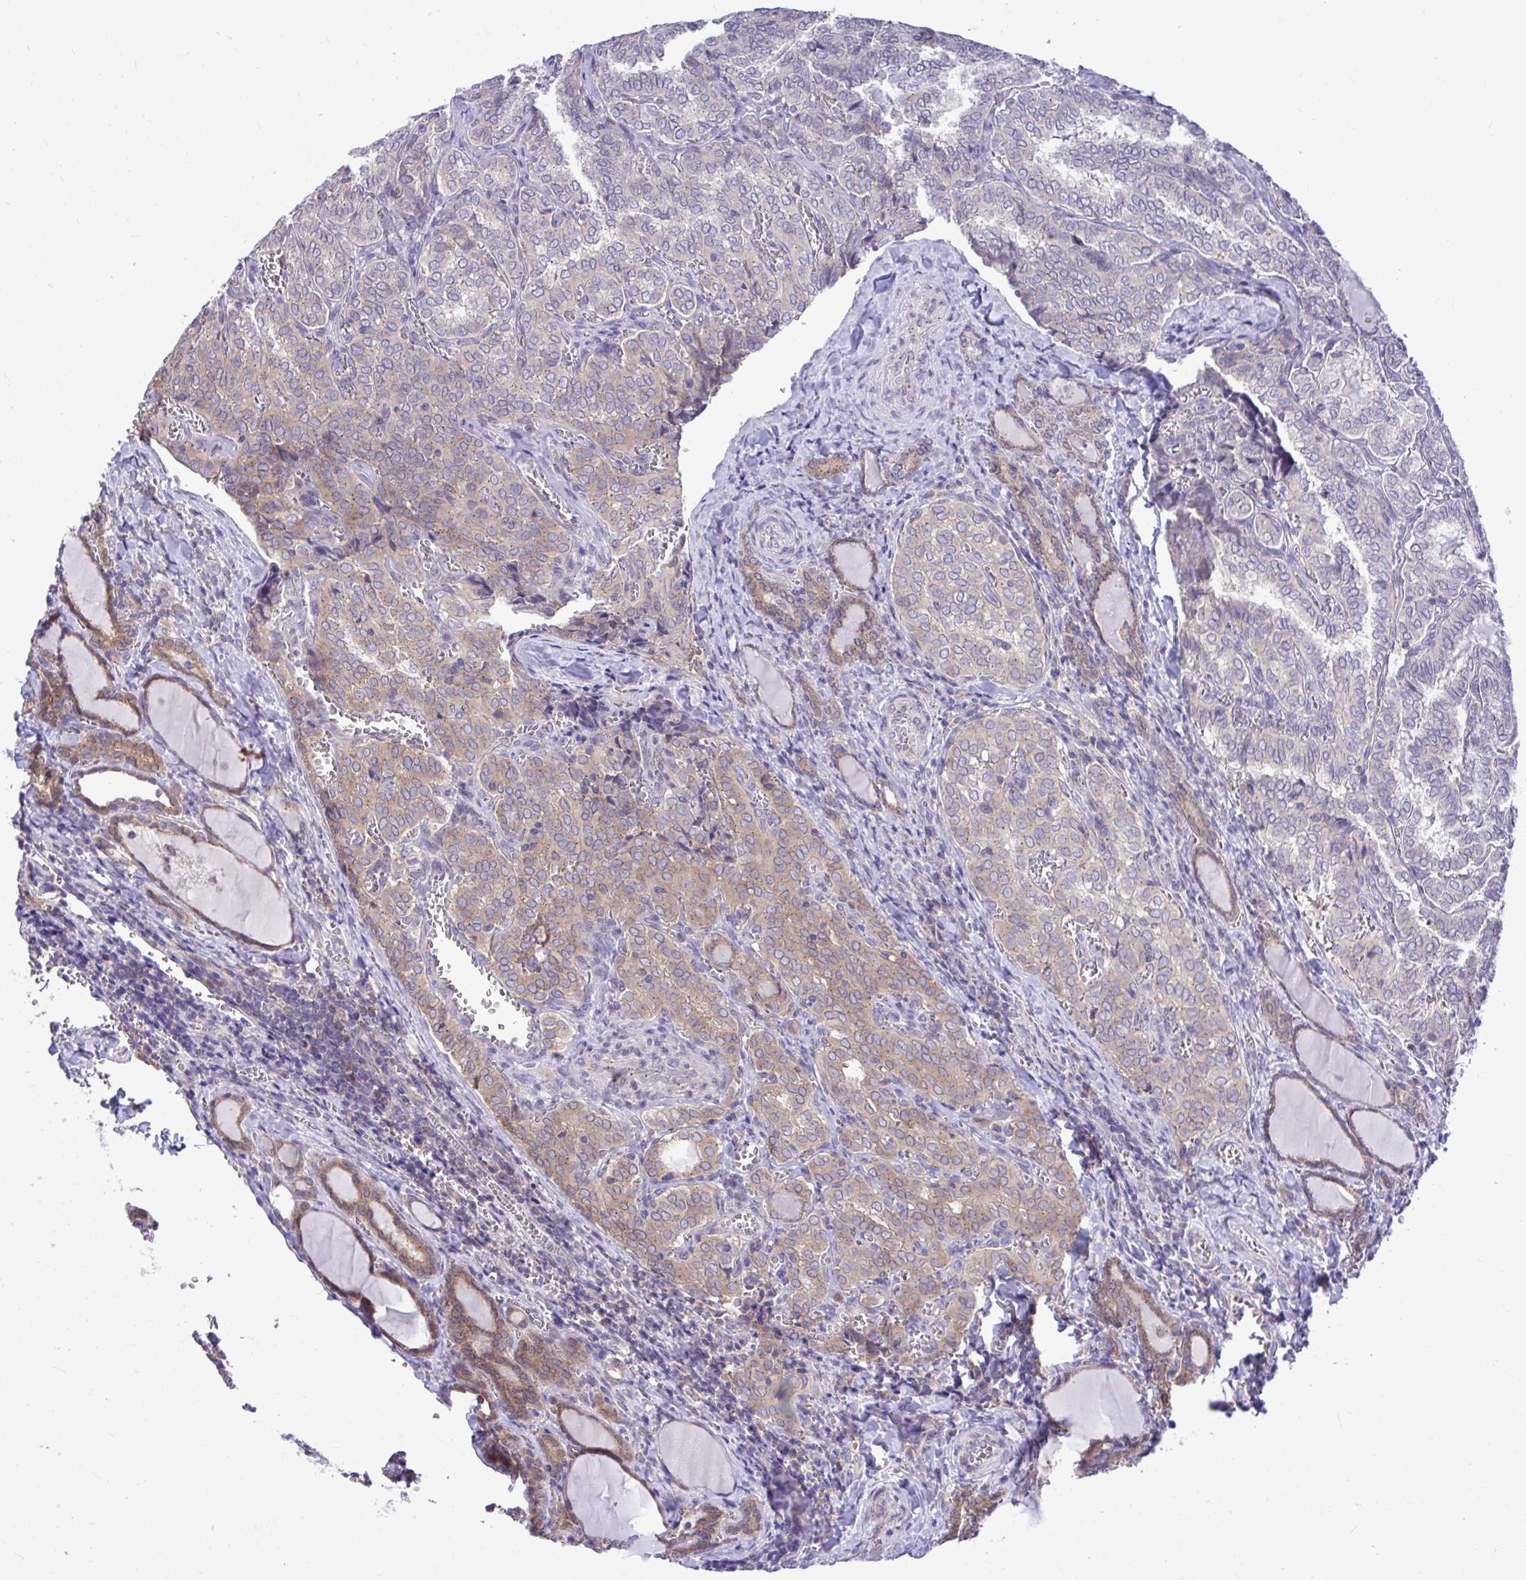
{"staining": {"intensity": "weak", "quantity": "25%-75%", "location": "cytoplasmic/membranous"}, "tissue": "thyroid cancer", "cell_type": "Tumor cells", "image_type": "cancer", "snomed": [{"axis": "morphology", "description": "Papillary adenocarcinoma, NOS"}, {"axis": "topography", "description": "Thyroid gland"}], "caption": "A brown stain shows weak cytoplasmic/membranous expression of a protein in papillary adenocarcinoma (thyroid) tumor cells.", "gene": "CEACAM18", "patient": {"sex": "female", "age": 30}}